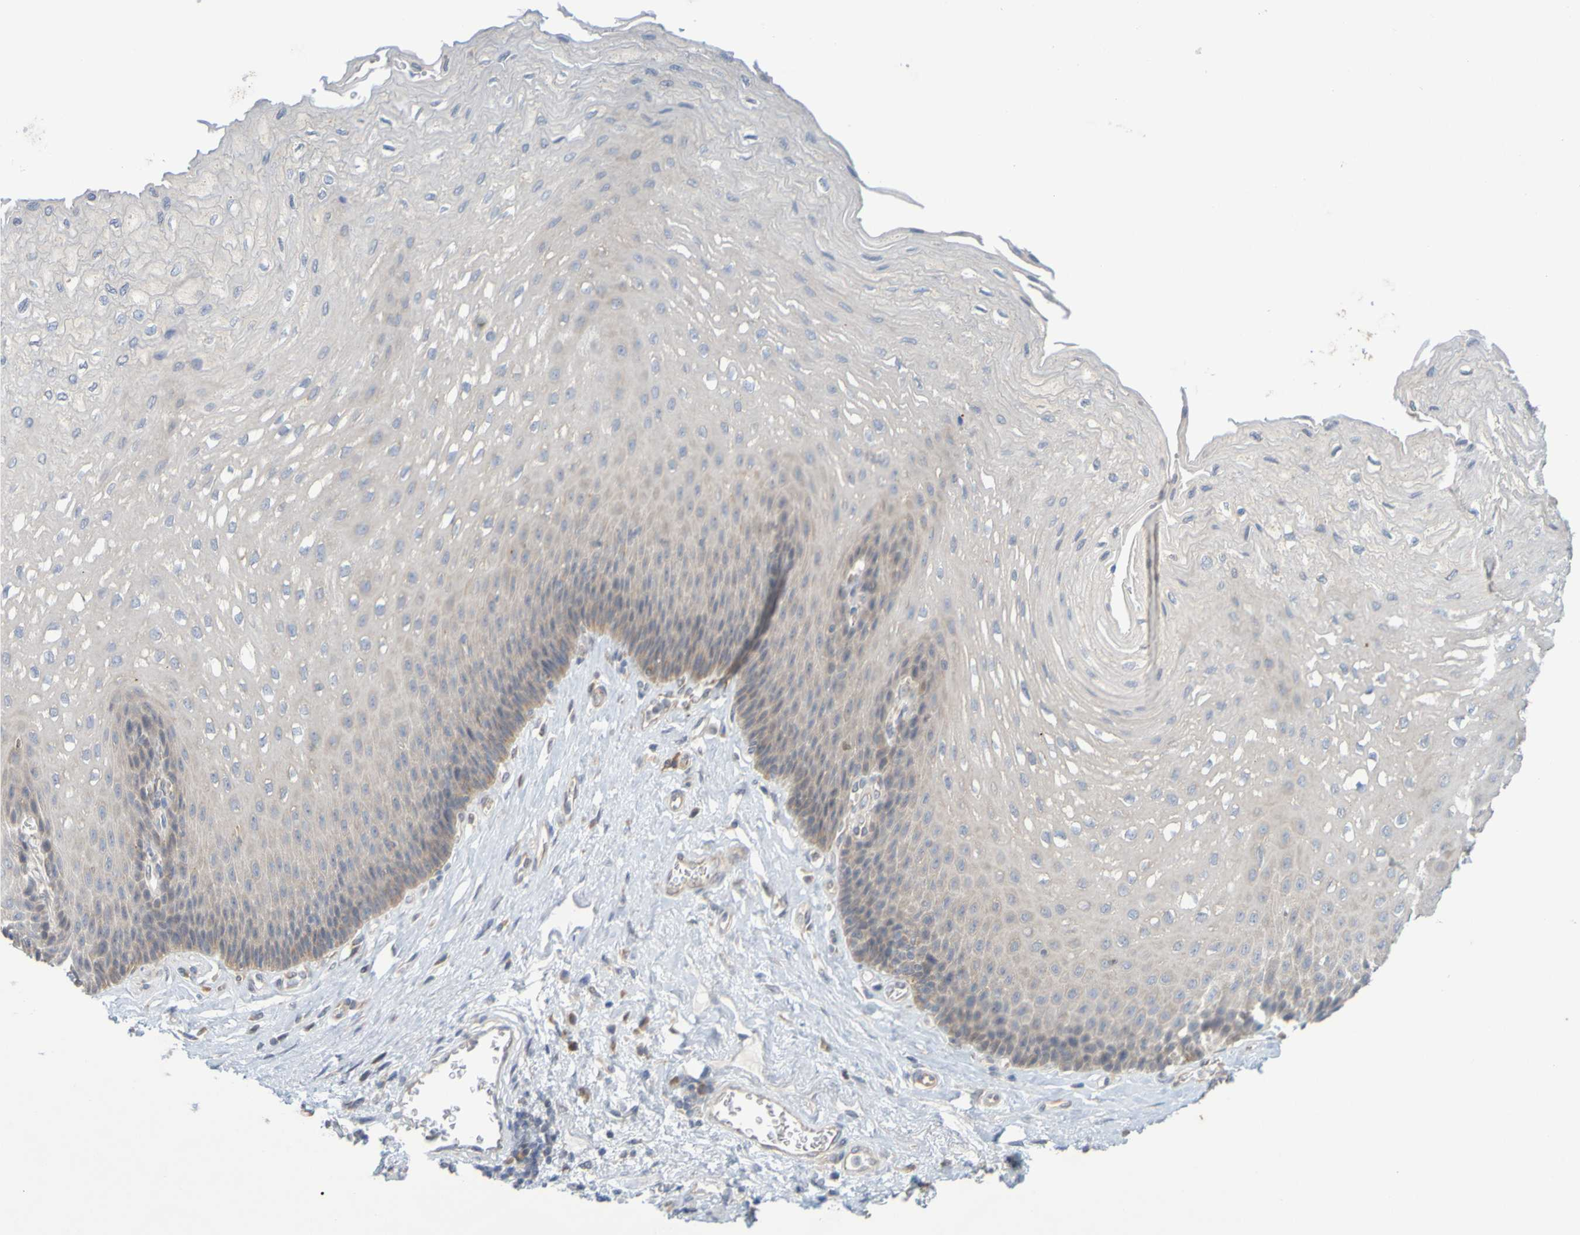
{"staining": {"intensity": "negative", "quantity": "none", "location": "none"}, "tissue": "esophagus", "cell_type": "Squamous epithelial cells", "image_type": "normal", "snomed": [{"axis": "morphology", "description": "Normal tissue, NOS"}, {"axis": "topography", "description": "Esophagus"}], "caption": "This photomicrograph is of normal esophagus stained with immunohistochemistry to label a protein in brown with the nuclei are counter-stained blue. There is no staining in squamous epithelial cells. Nuclei are stained in blue.", "gene": "MOGS", "patient": {"sex": "female", "age": 72}}